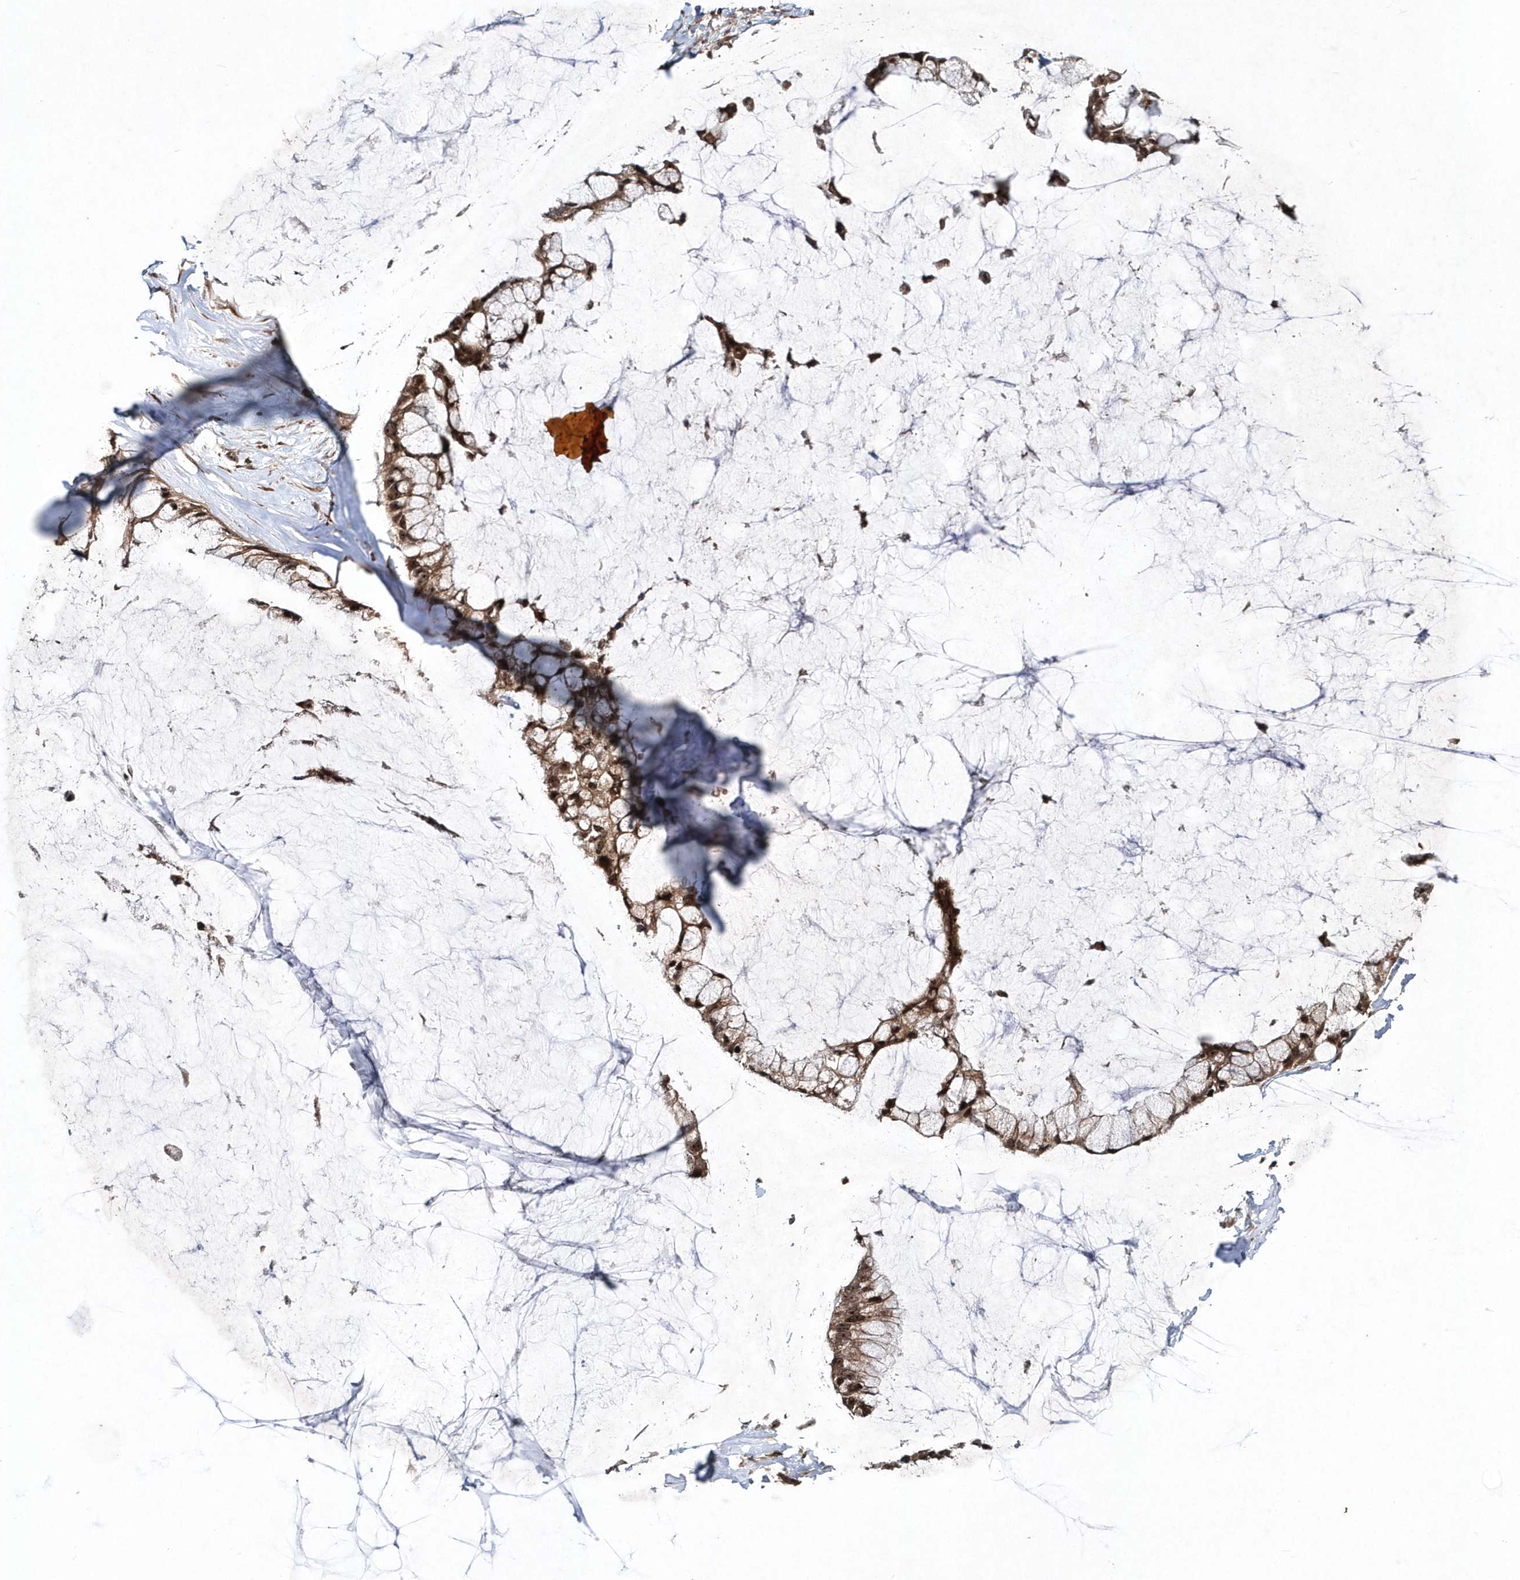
{"staining": {"intensity": "strong", "quantity": ">75%", "location": "cytoplasmic/membranous,nuclear"}, "tissue": "ovarian cancer", "cell_type": "Tumor cells", "image_type": "cancer", "snomed": [{"axis": "morphology", "description": "Cystadenocarcinoma, mucinous, NOS"}, {"axis": "topography", "description": "Ovary"}], "caption": "Immunohistochemistry (IHC) (DAB (3,3'-diaminobenzidine)) staining of ovarian cancer reveals strong cytoplasmic/membranous and nuclear protein expression in approximately >75% of tumor cells. (DAB (3,3'-diaminobenzidine) IHC with brightfield microscopy, high magnification).", "gene": "SOWAHB", "patient": {"sex": "female", "age": 39}}